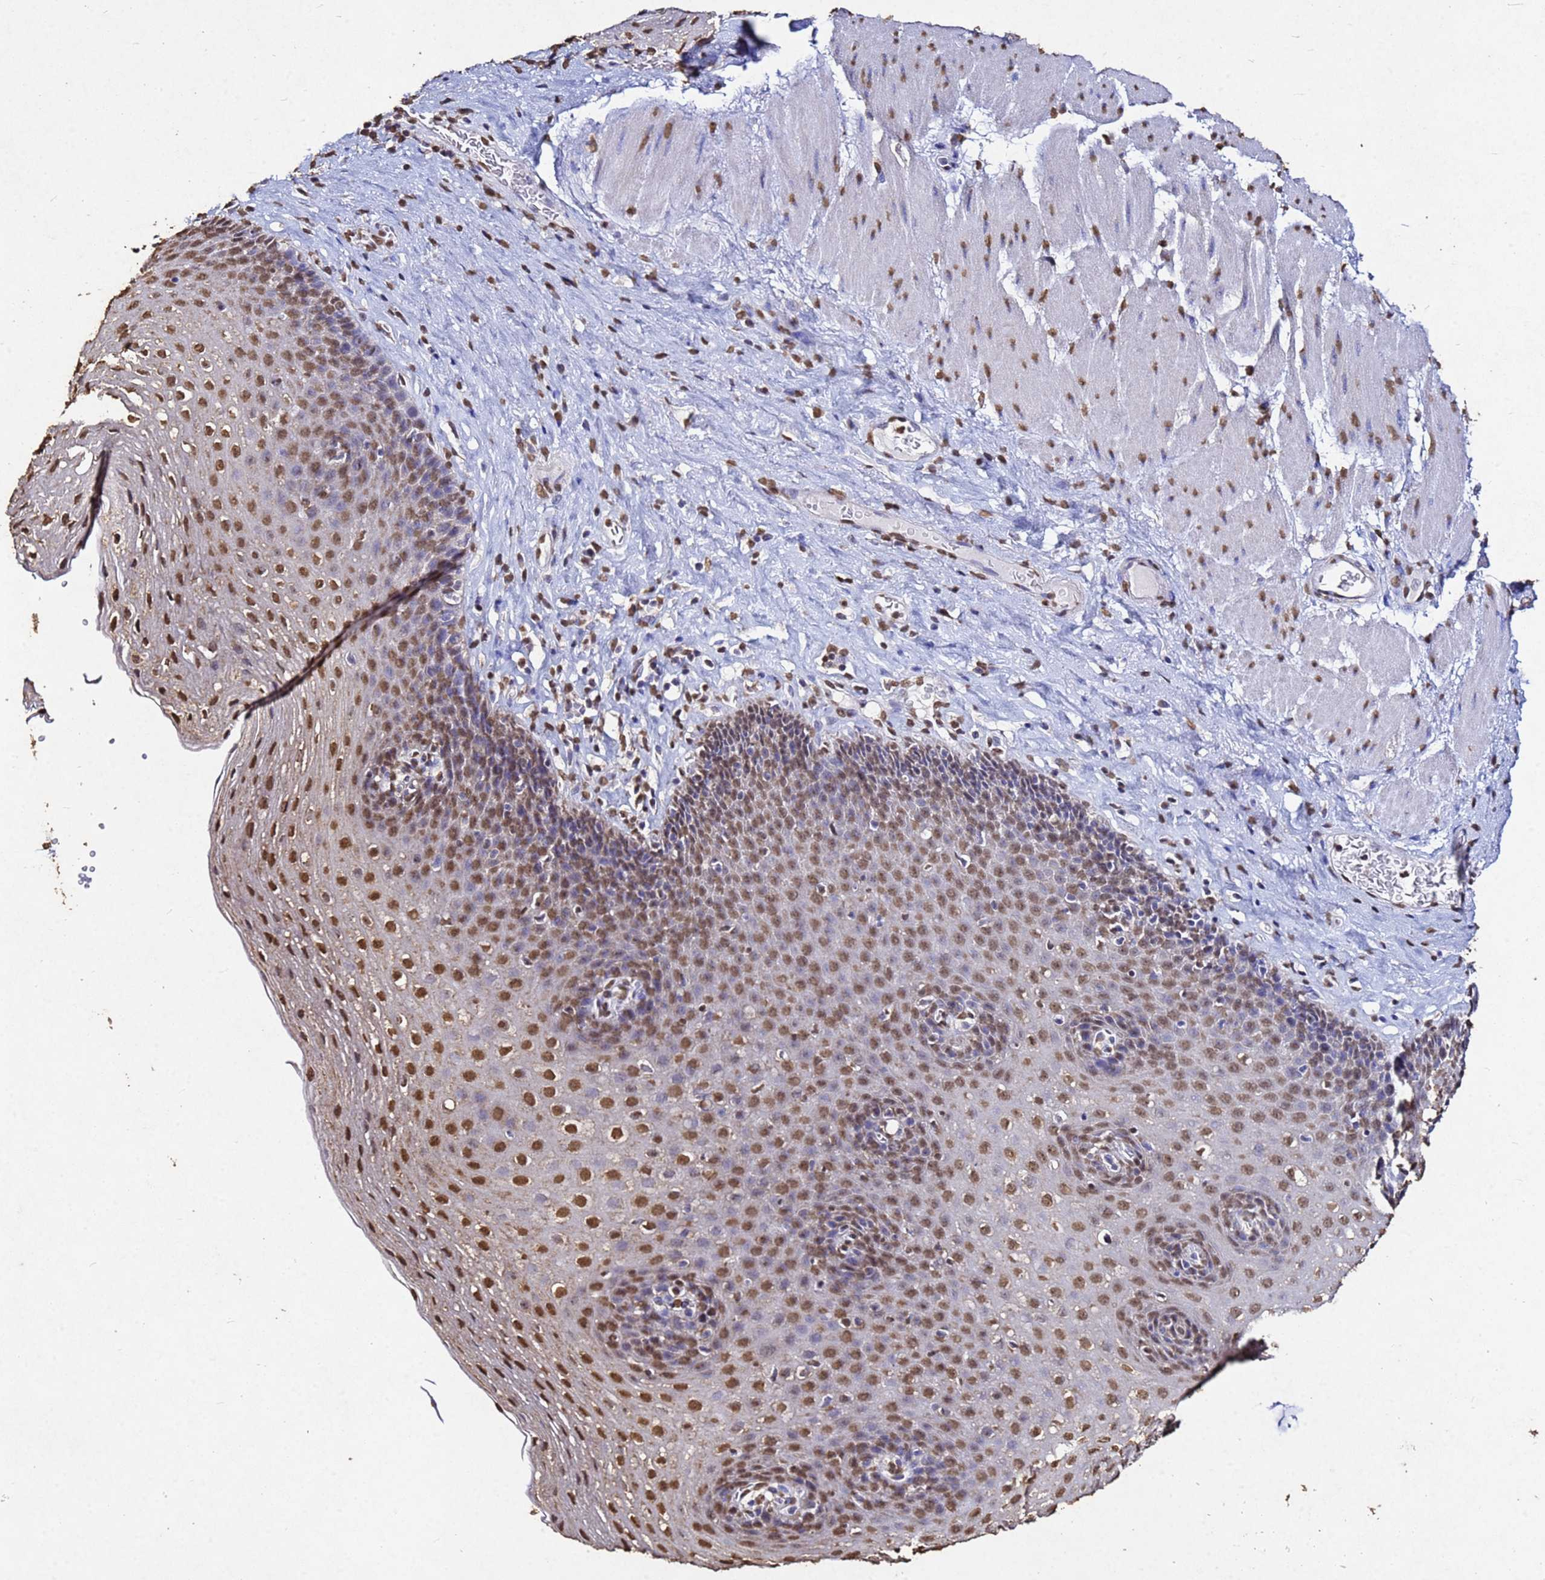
{"staining": {"intensity": "moderate", "quantity": "25%-75%", "location": "nuclear"}, "tissue": "esophagus", "cell_type": "Squamous epithelial cells", "image_type": "normal", "snomed": [{"axis": "morphology", "description": "Normal tissue, NOS"}, {"axis": "topography", "description": "Esophagus"}], "caption": "Immunohistochemical staining of normal esophagus demonstrates moderate nuclear protein staining in about 25%-75% of squamous epithelial cells. (DAB (3,3'-diaminobenzidine) IHC with brightfield microscopy, high magnification).", "gene": "MYOCD", "patient": {"sex": "female", "age": 66}}